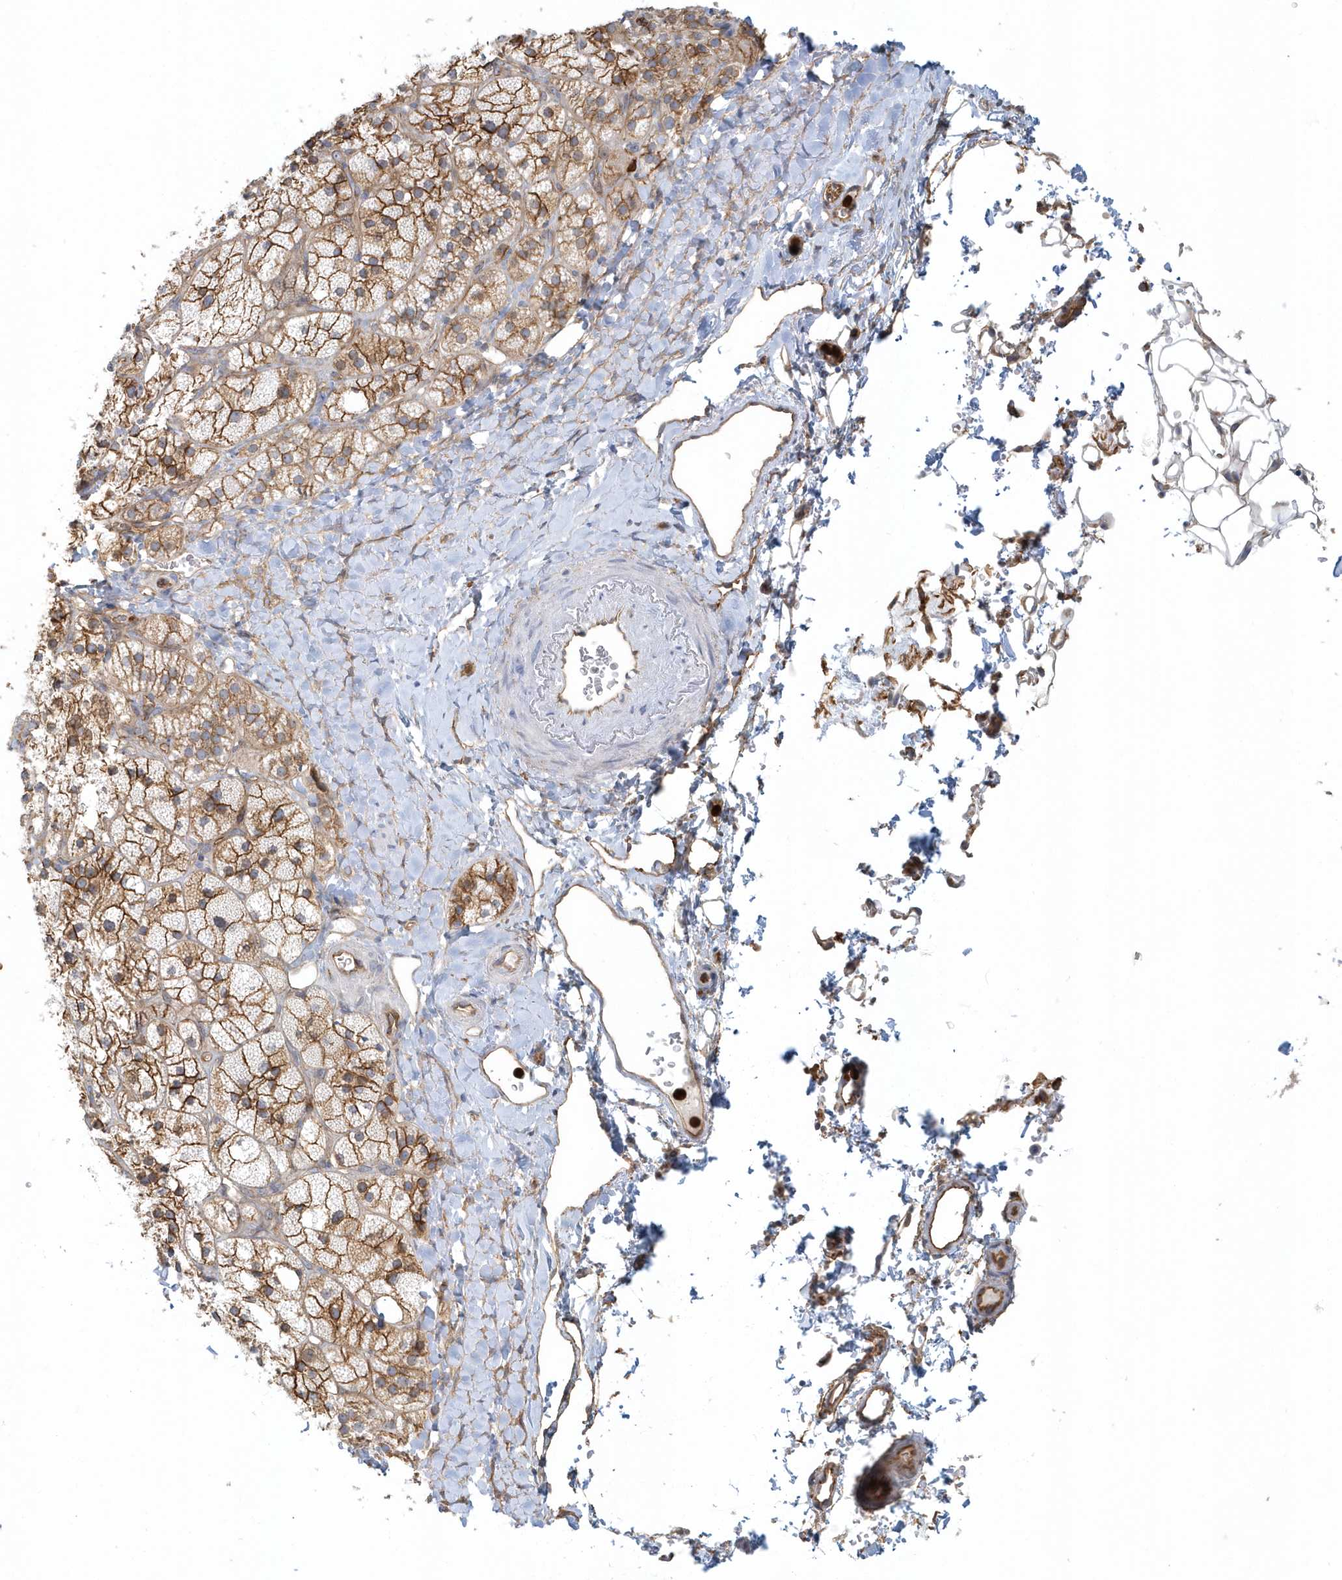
{"staining": {"intensity": "strong", "quantity": ">75%", "location": "cytoplasmic/membranous"}, "tissue": "adrenal gland", "cell_type": "Glandular cells", "image_type": "normal", "snomed": [{"axis": "morphology", "description": "Normal tissue, NOS"}, {"axis": "topography", "description": "Adrenal gland"}], "caption": "Glandular cells display strong cytoplasmic/membranous positivity in approximately >75% of cells in benign adrenal gland.", "gene": "DNAH1", "patient": {"sex": "male", "age": 61}}